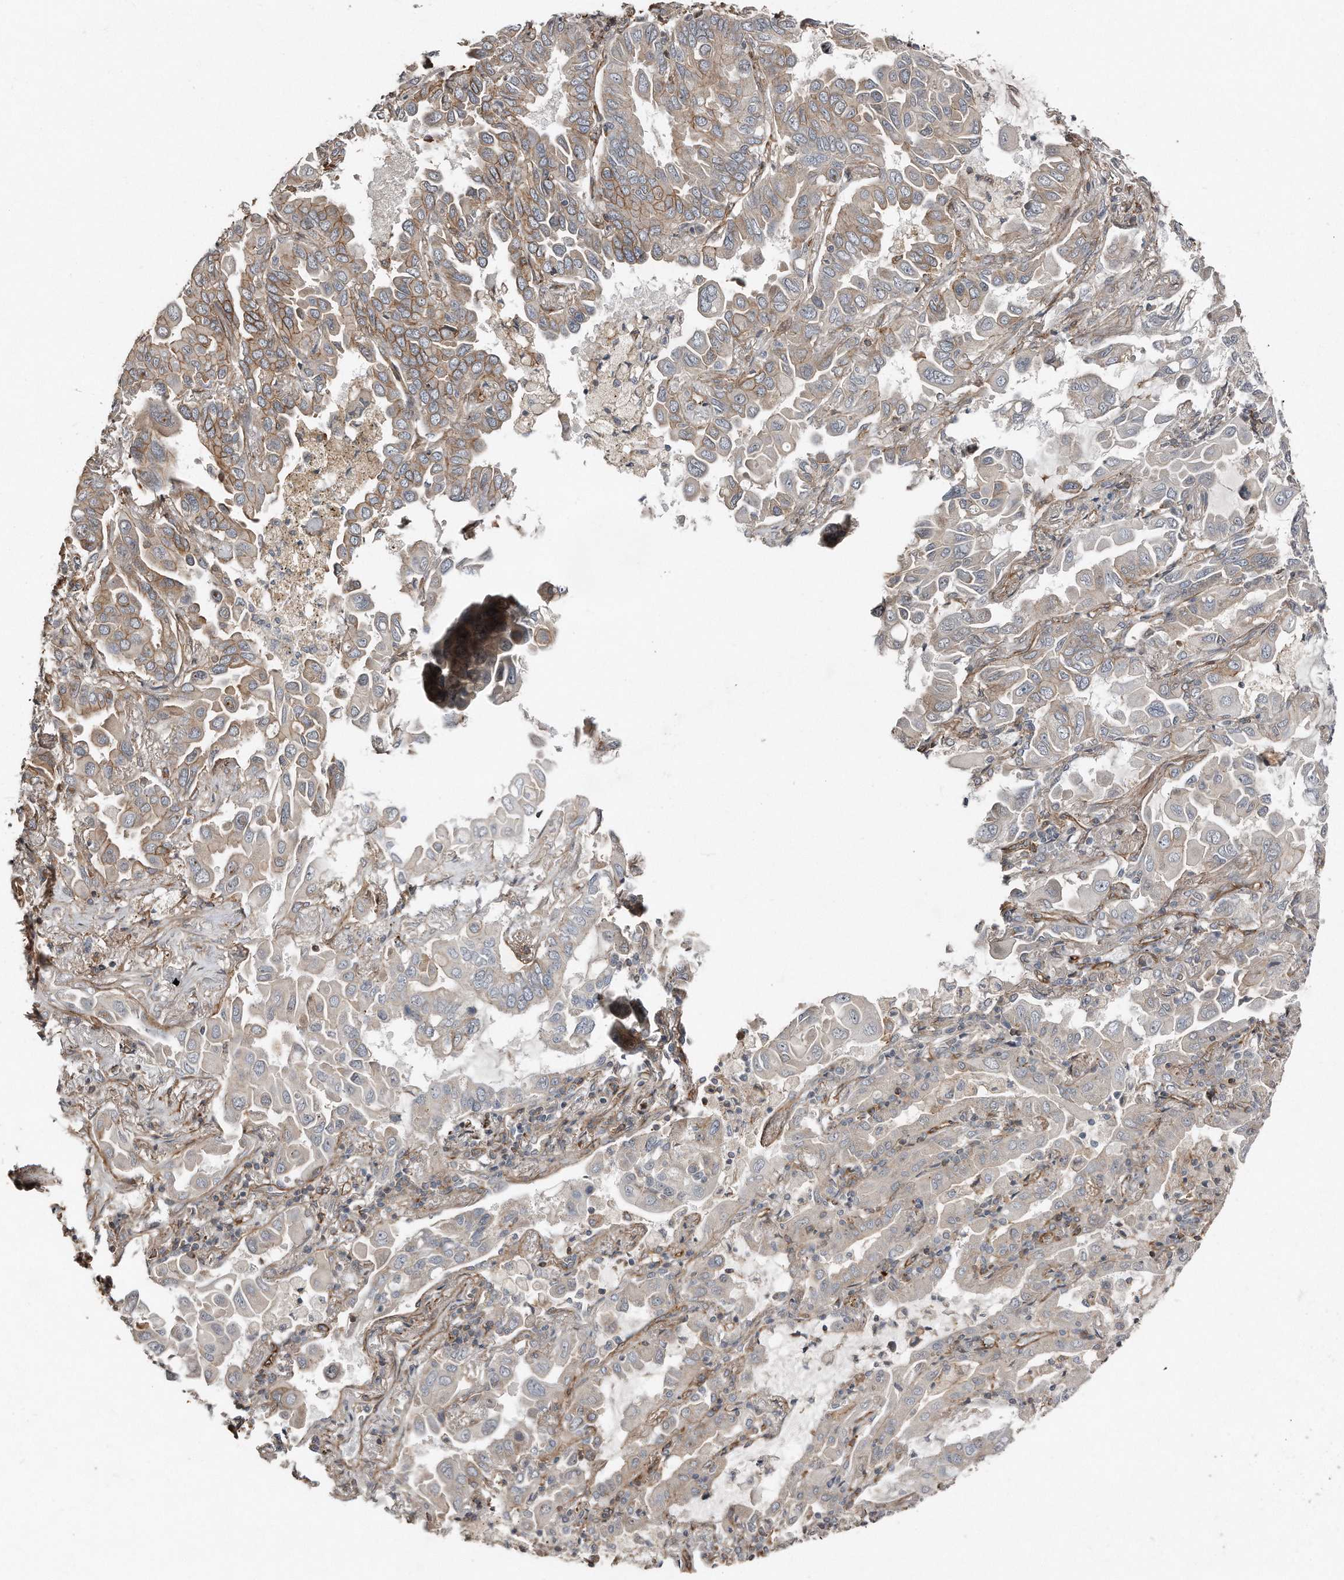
{"staining": {"intensity": "moderate", "quantity": "<25%", "location": "cytoplasmic/membranous"}, "tissue": "lung cancer", "cell_type": "Tumor cells", "image_type": "cancer", "snomed": [{"axis": "morphology", "description": "Adenocarcinoma, NOS"}, {"axis": "topography", "description": "Lung"}], "caption": "Immunohistochemistry (DAB (3,3'-diaminobenzidine)) staining of lung cancer (adenocarcinoma) displays moderate cytoplasmic/membranous protein expression in about <25% of tumor cells.", "gene": "SNAP47", "patient": {"sex": "male", "age": 64}}